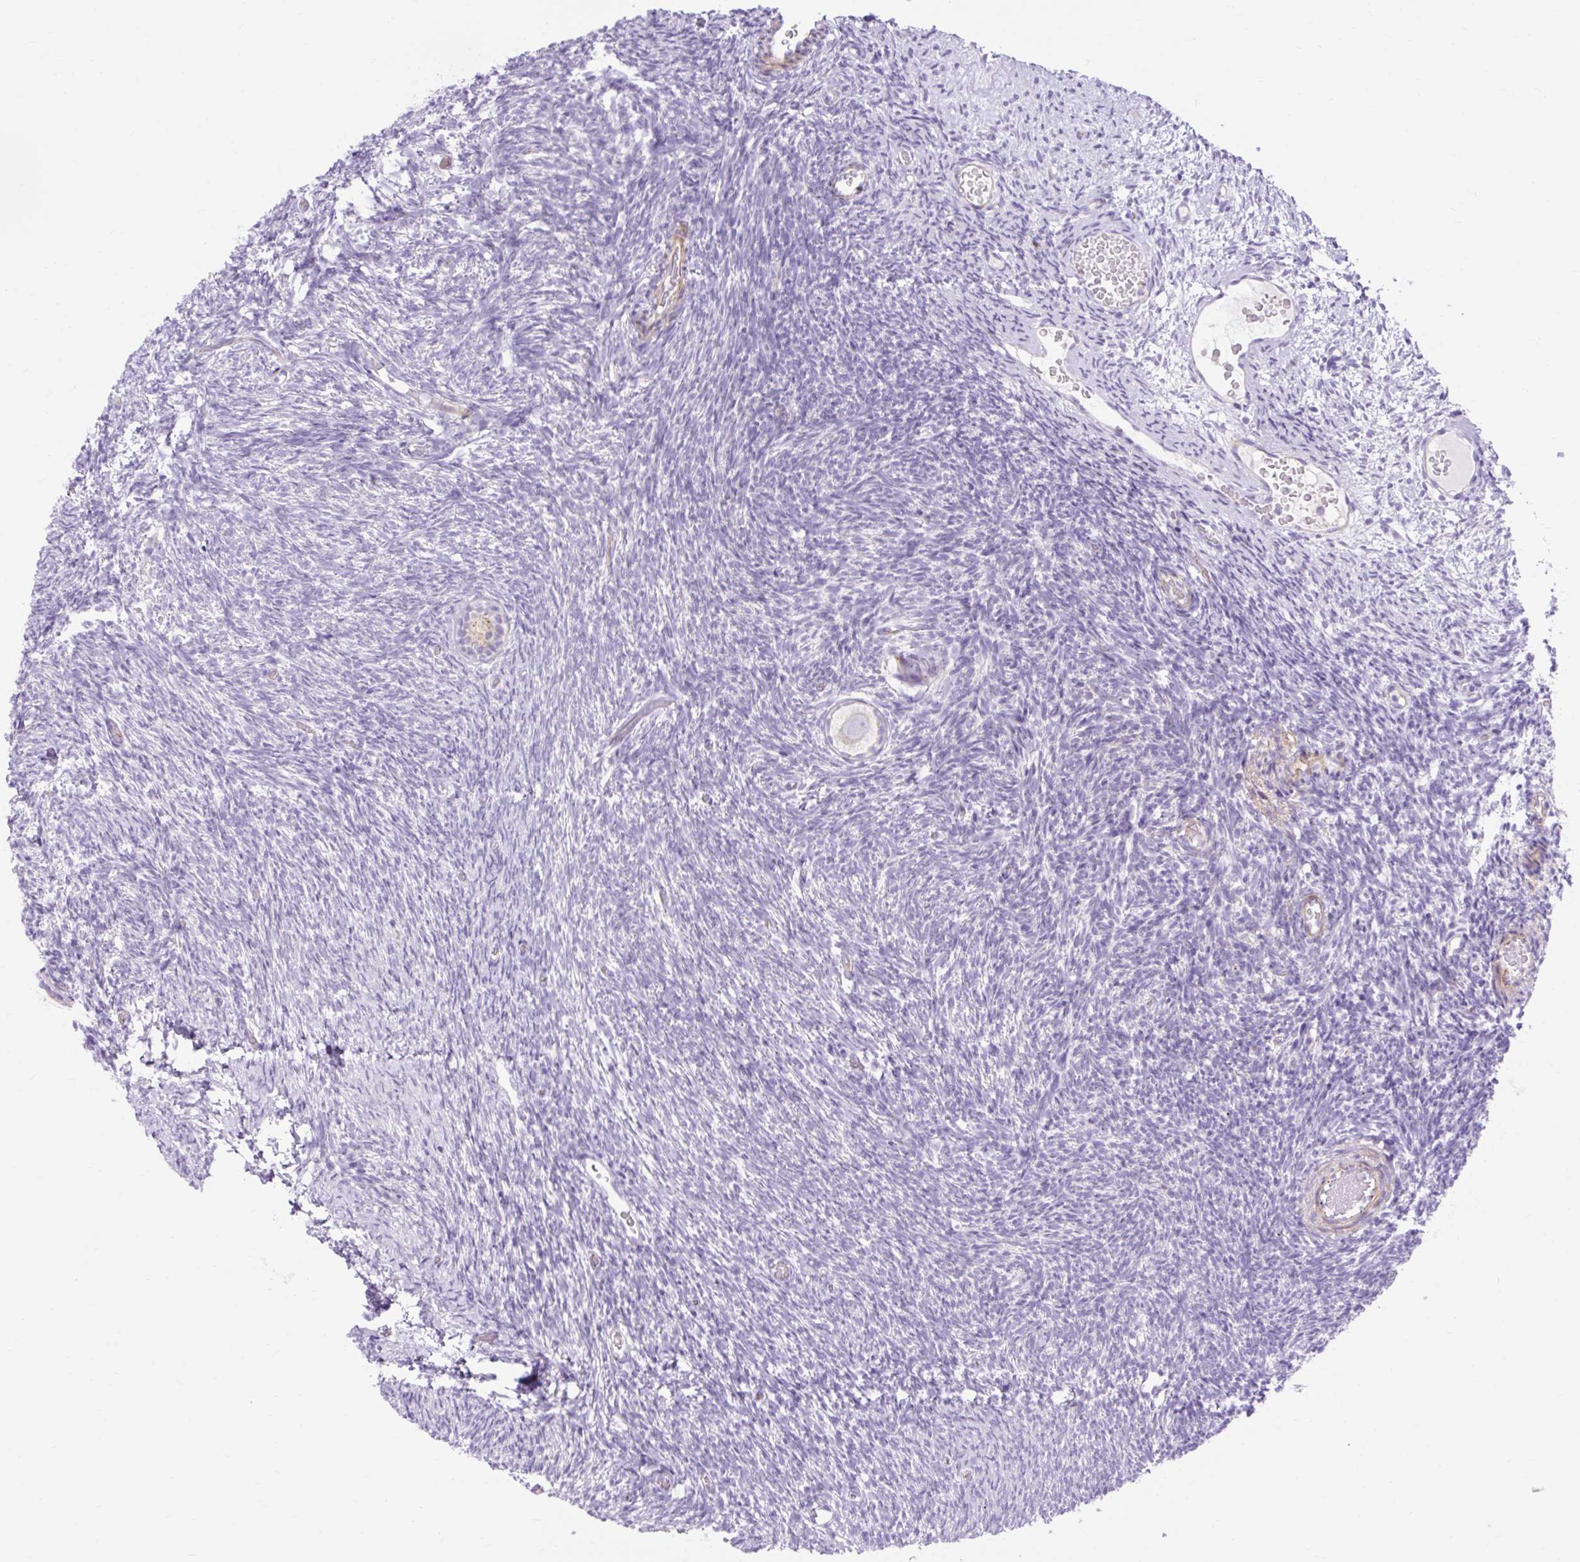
{"staining": {"intensity": "negative", "quantity": "none", "location": "none"}, "tissue": "ovary", "cell_type": "Follicle cells", "image_type": "normal", "snomed": [{"axis": "morphology", "description": "Normal tissue, NOS"}, {"axis": "topography", "description": "Ovary"}], "caption": "DAB (3,3'-diaminobenzidine) immunohistochemical staining of unremarkable ovary exhibits no significant positivity in follicle cells.", "gene": "CORO7", "patient": {"sex": "female", "age": 39}}